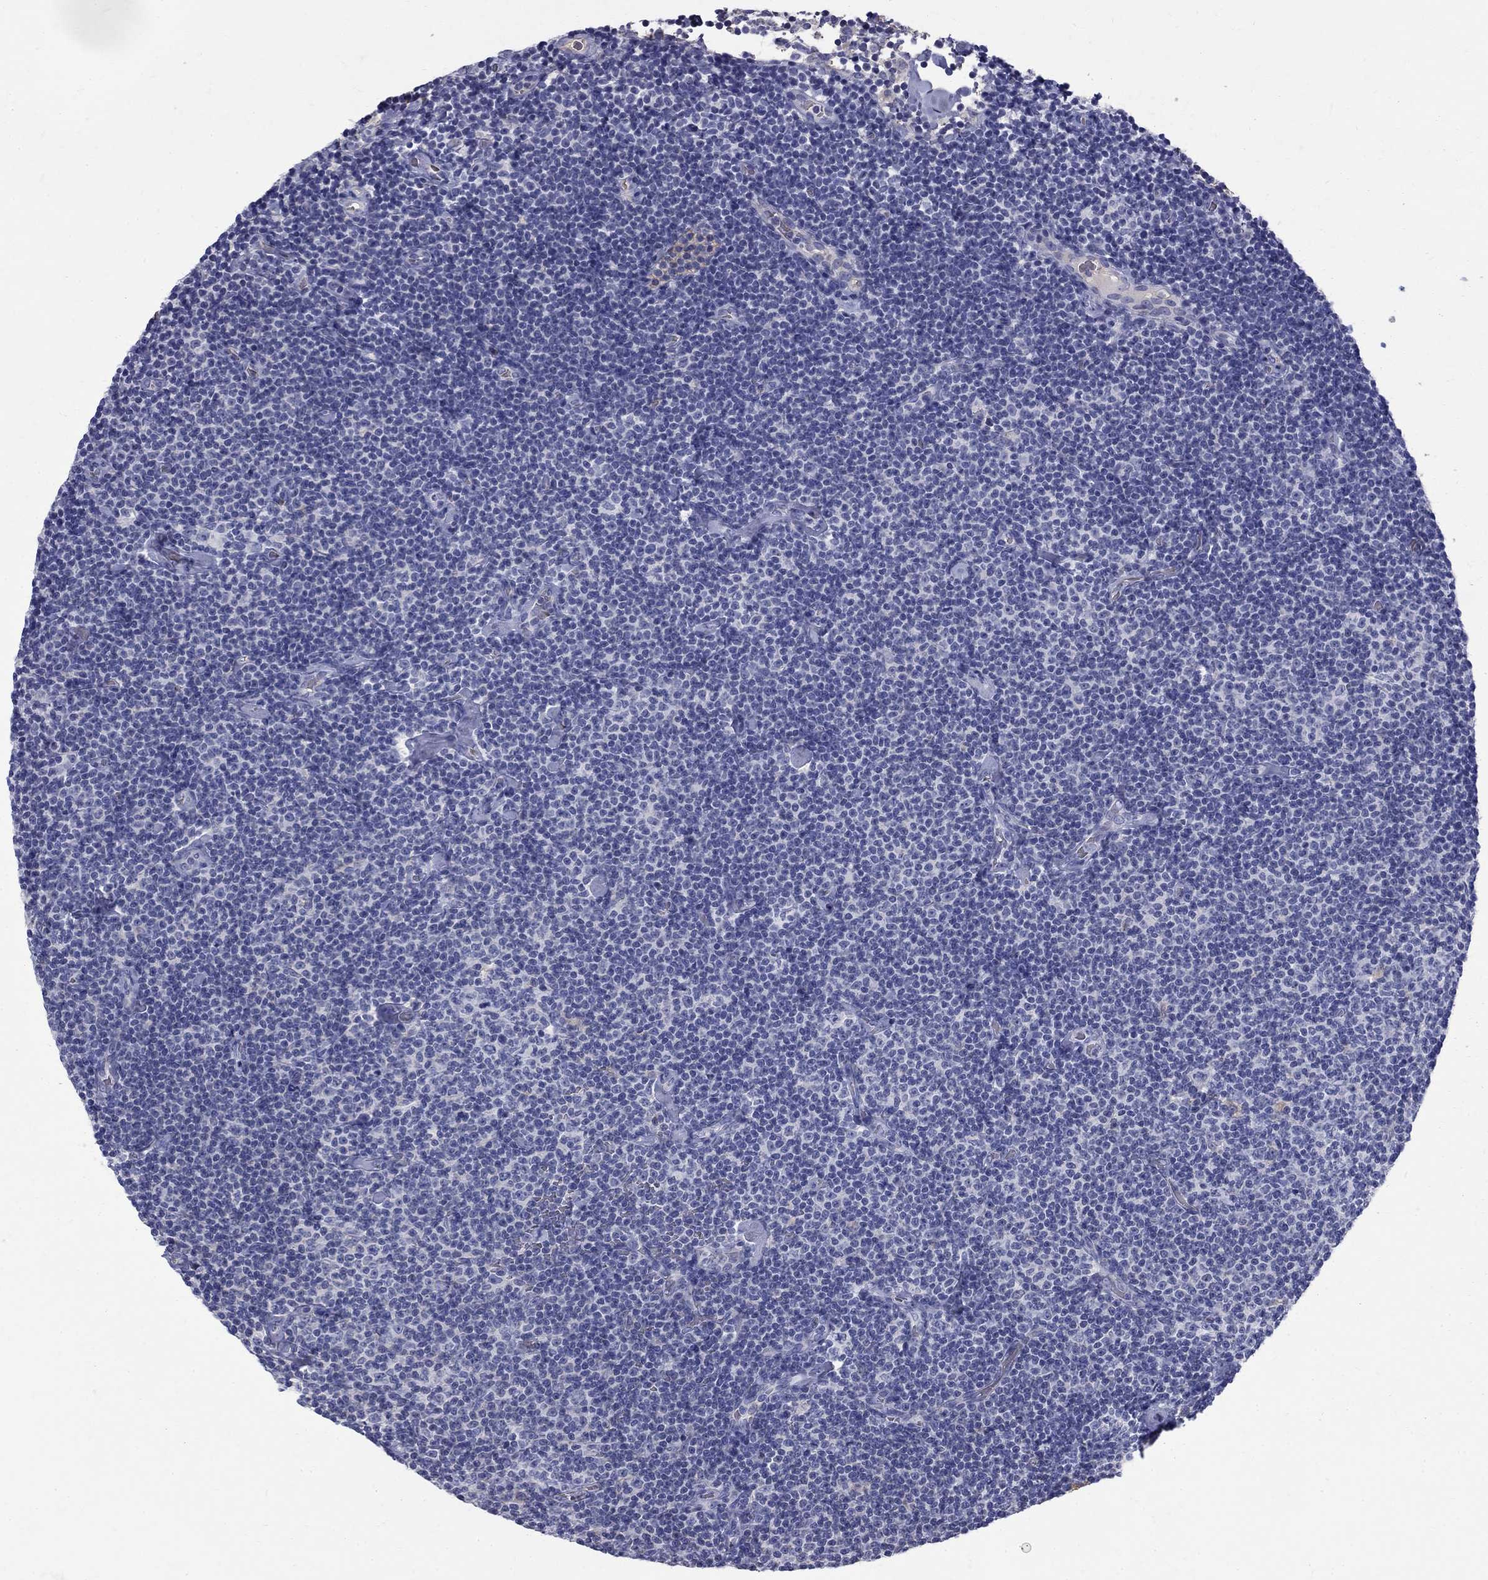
{"staining": {"intensity": "negative", "quantity": "none", "location": "none"}, "tissue": "lymphoma", "cell_type": "Tumor cells", "image_type": "cancer", "snomed": [{"axis": "morphology", "description": "Malignant lymphoma, non-Hodgkin's type, Low grade"}, {"axis": "topography", "description": "Lymph node"}], "caption": "A micrograph of malignant lymphoma, non-Hodgkin's type (low-grade) stained for a protein shows no brown staining in tumor cells. The staining is performed using DAB brown chromogen with nuclei counter-stained in using hematoxylin.", "gene": "AGER", "patient": {"sex": "male", "age": 81}}